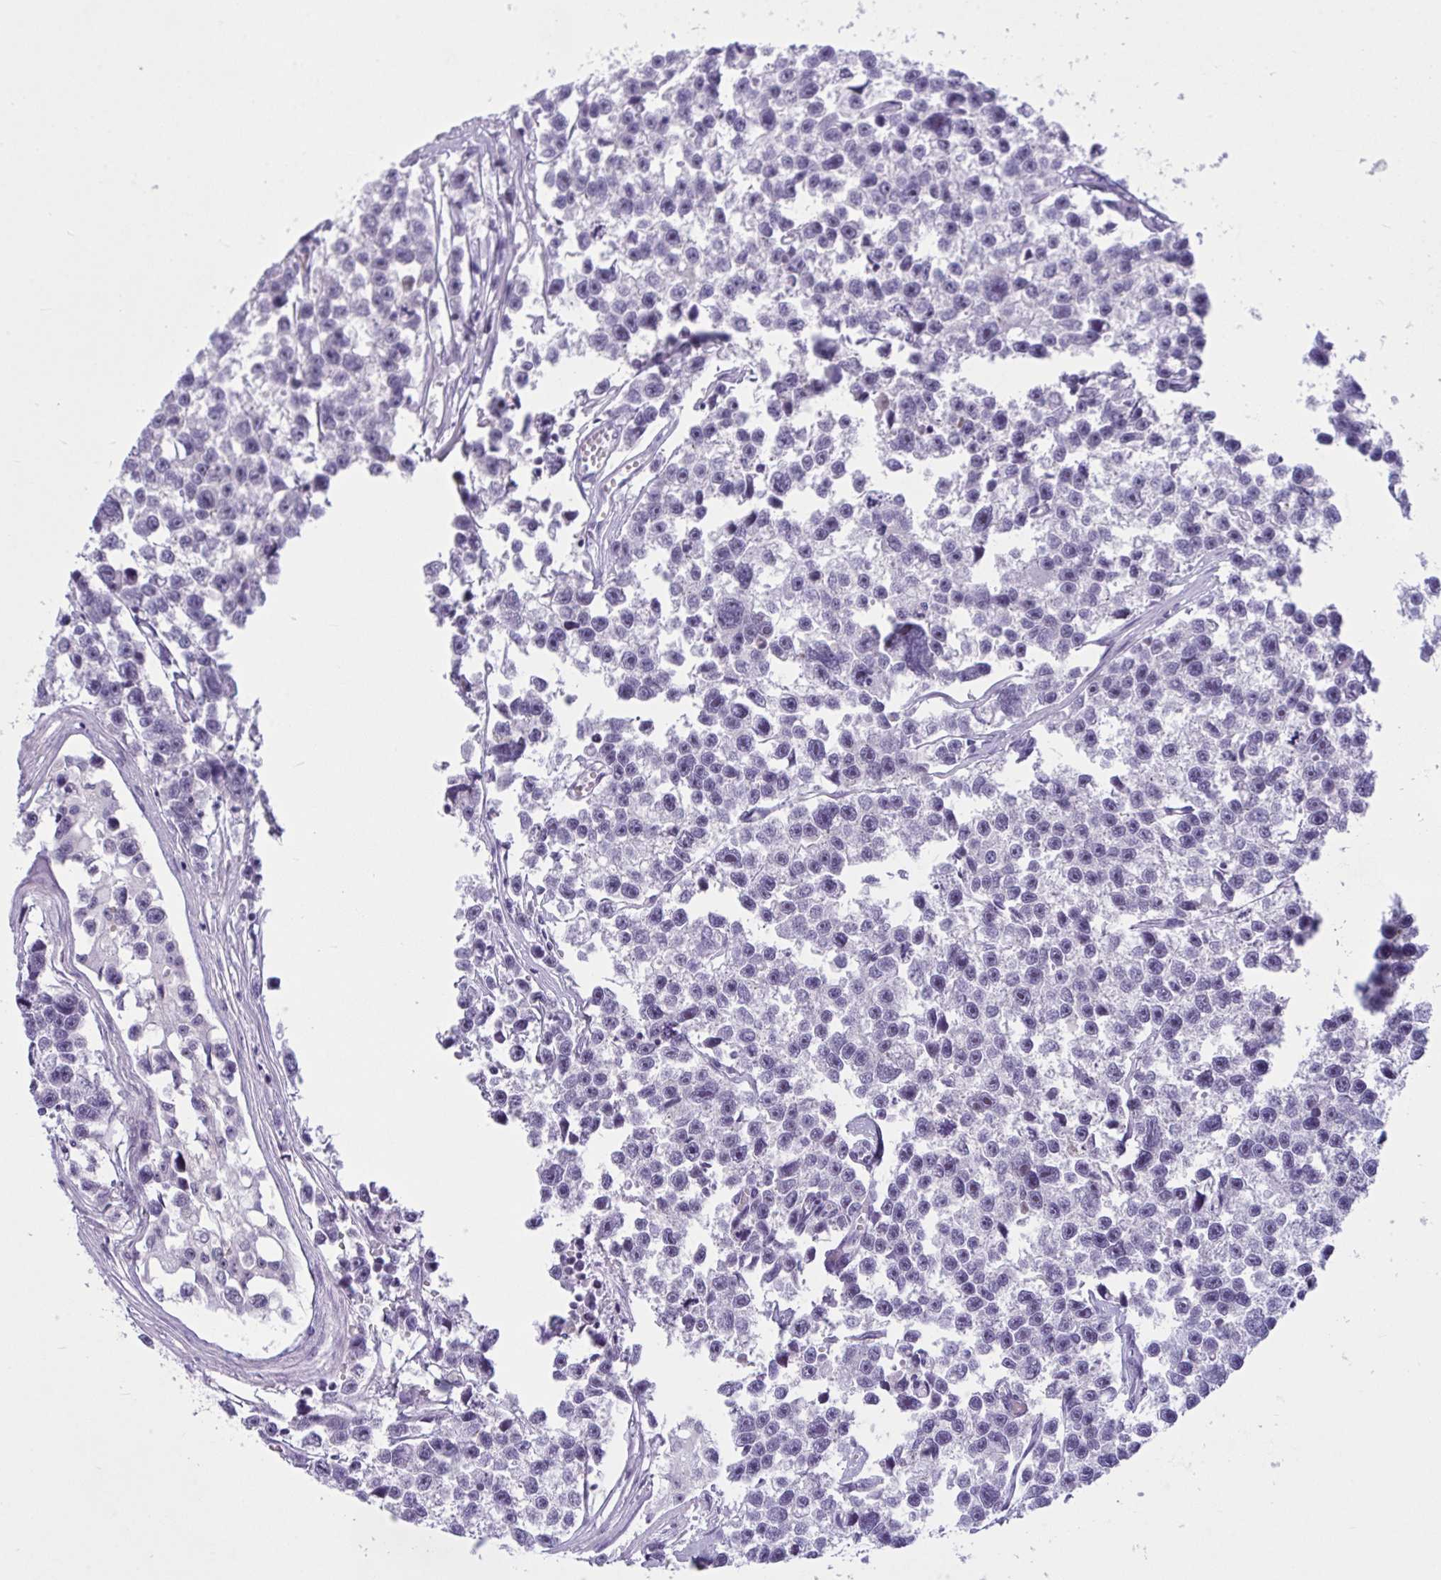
{"staining": {"intensity": "negative", "quantity": "none", "location": "none"}, "tissue": "testis cancer", "cell_type": "Tumor cells", "image_type": "cancer", "snomed": [{"axis": "morphology", "description": "Seminoma, NOS"}, {"axis": "topography", "description": "Testis"}], "caption": "This is an immunohistochemistry micrograph of seminoma (testis). There is no staining in tumor cells.", "gene": "WNT9B", "patient": {"sex": "male", "age": 26}}